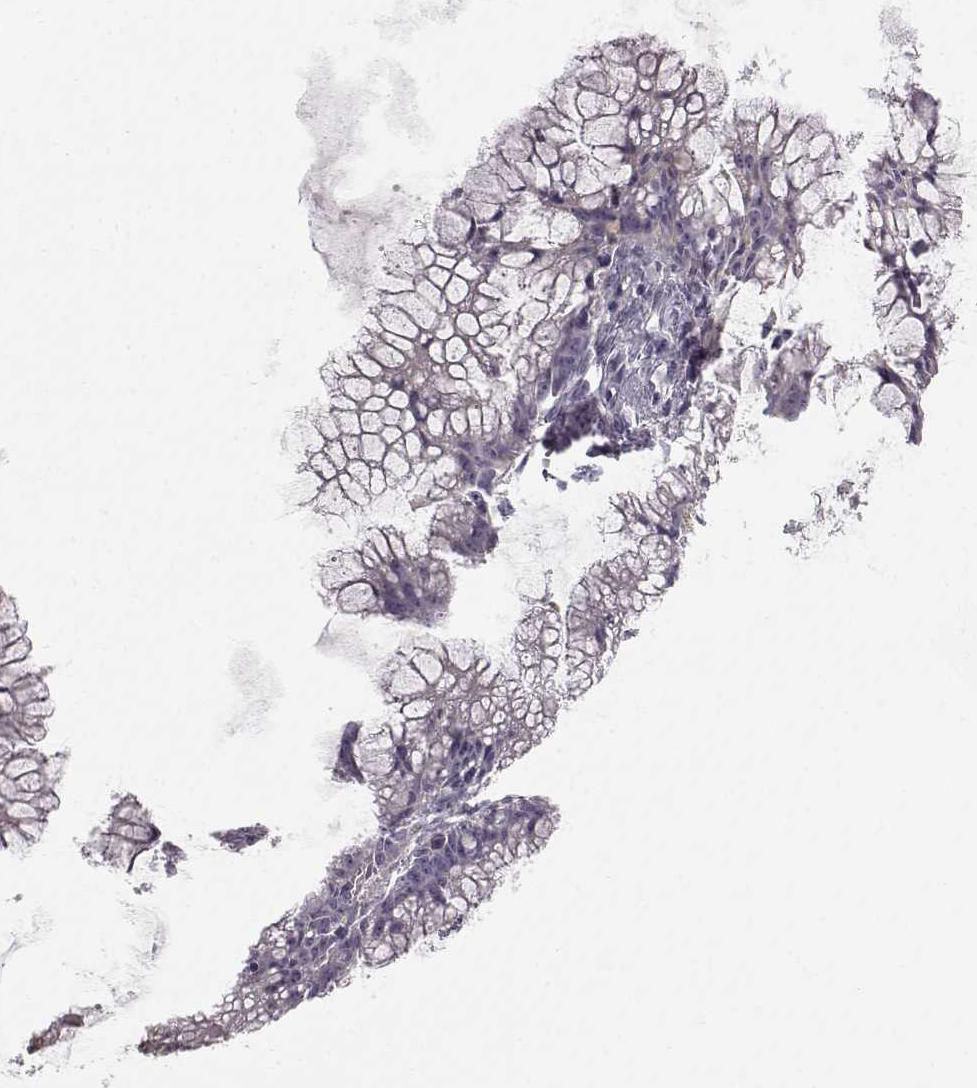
{"staining": {"intensity": "negative", "quantity": "none", "location": "none"}, "tissue": "ovarian cancer", "cell_type": "Tumor cells", "image_type": "cancer", "snomed": [{"axis": "morphology", "description": "Cystadenocarcinoma, mucinous, NOS"}, {"axis": "topography", "description": "Ovary"}], "caption": "Tumor cells are negative for brown protein staining in ovarian mucinous cystadenocarcinoma.", "gene": "KRT85", "patient": {"sex": "female", "age": 41}}